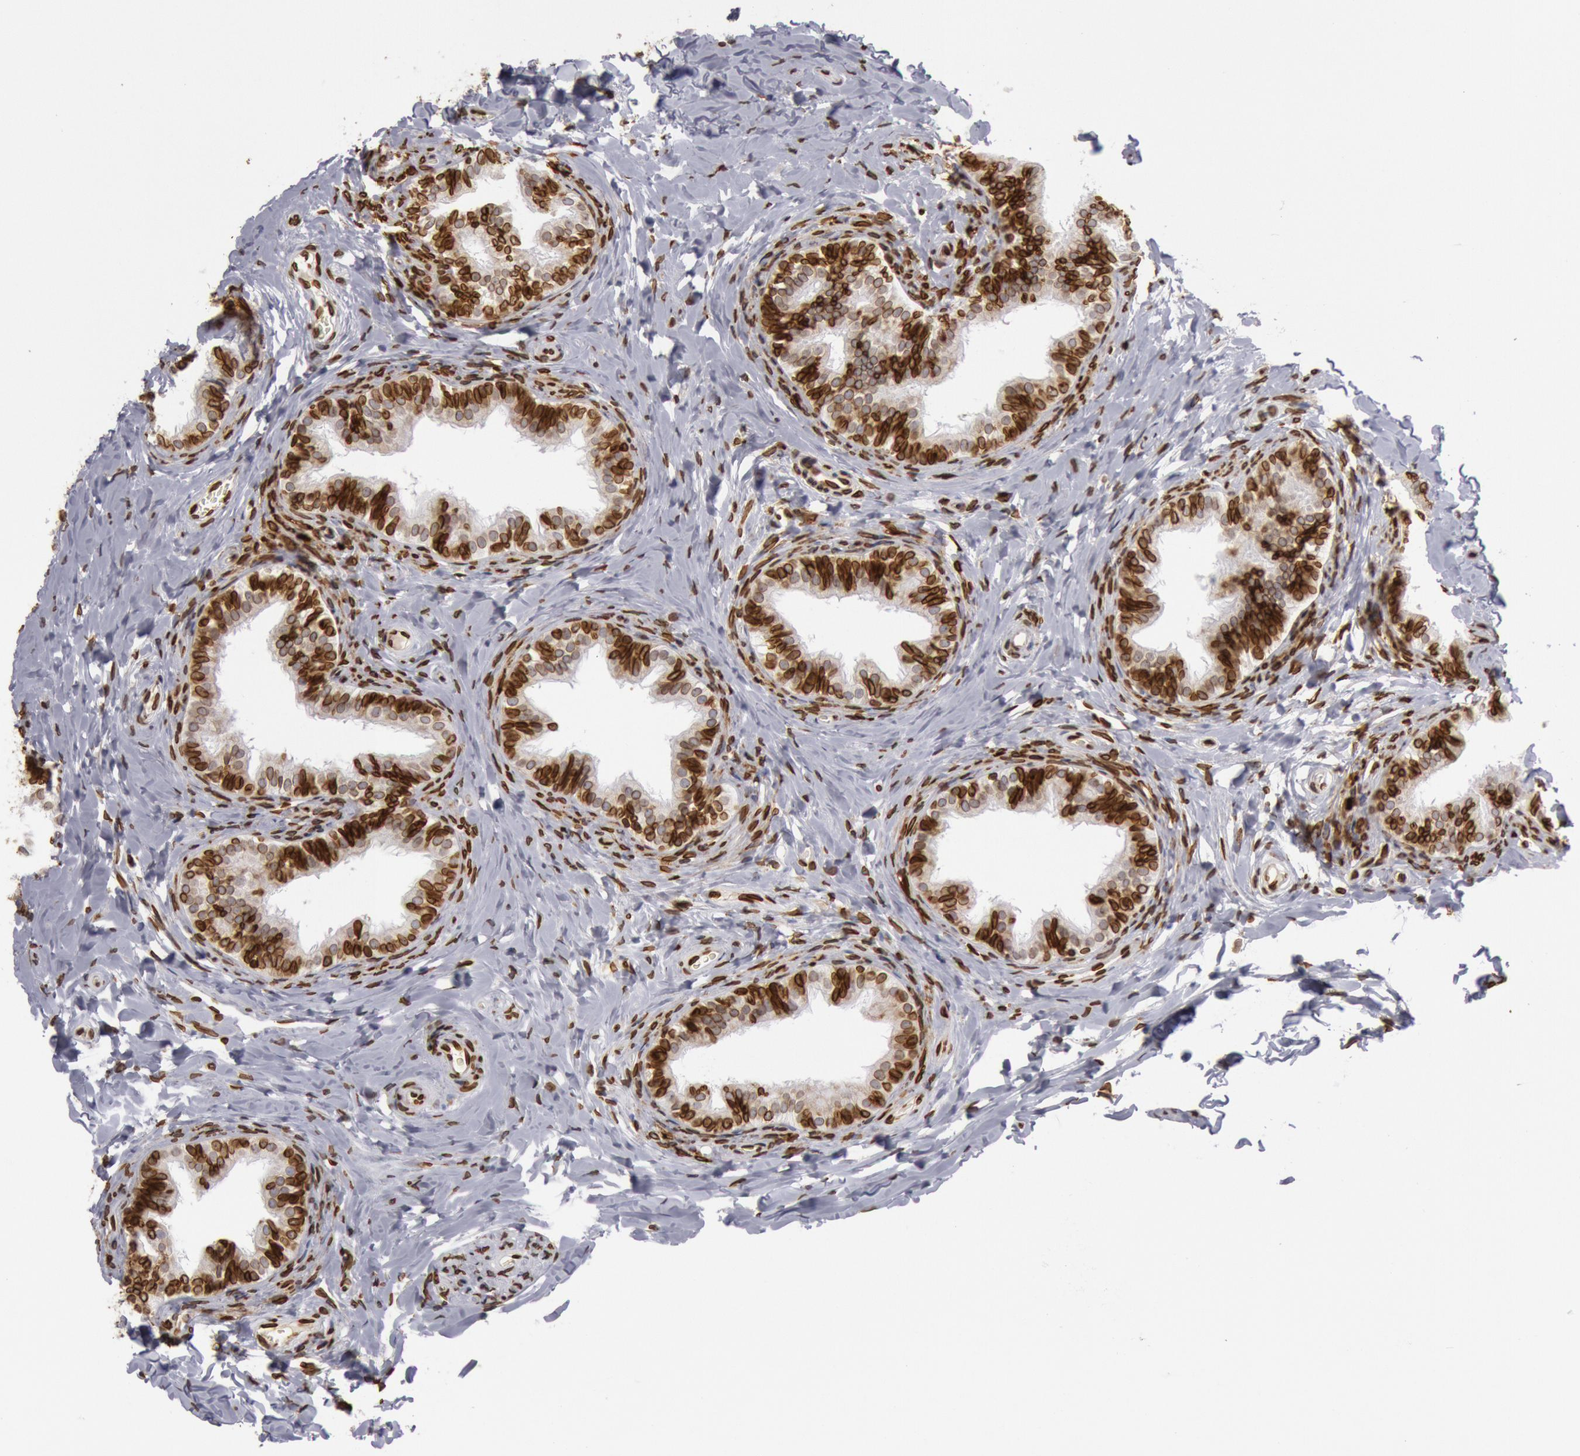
{"staining": {"intensity": "strong", "quantity": ">75%", "location": "cytoplasmic/membranous,nuclear"}, "tissue": "epididymis", "cell_type": "Glandular cells", "image_type": "normal", "snomed": [{"axis": "morphology", "description": "Normal tissue, NOS"}, {"axis": "topography", "description": "Epididymis"}], "caption": "This is an image of IHC staining of benign epididymis, which shows strong expression in the cytoplasmic/membranous,nuclear of glandular cells.", "gene": "SUN2", "patient": {"sex": "male", "age": 26}}